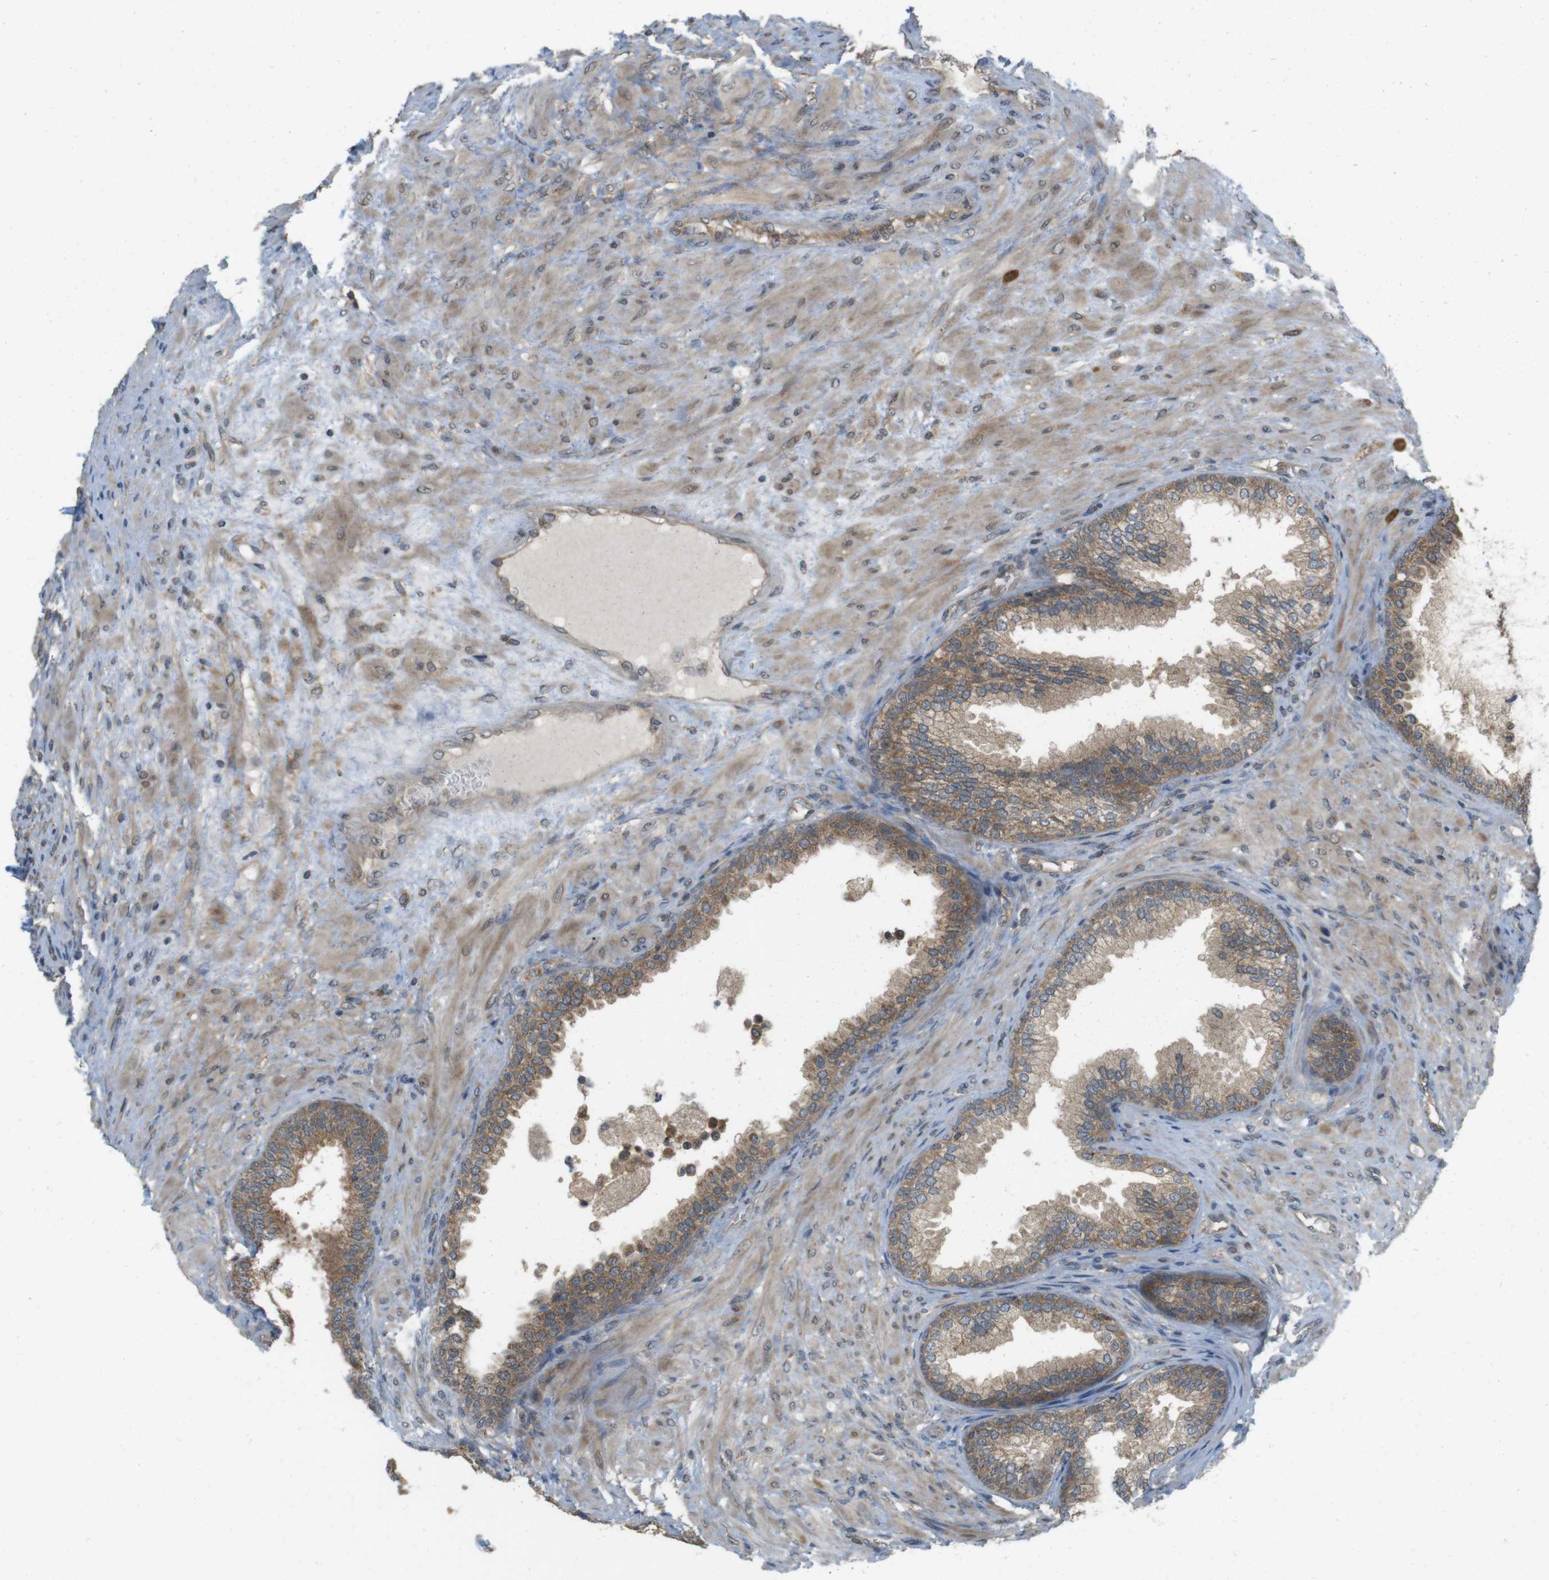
{"staining": {"intensity": "moderate", "quantity": ">75%", "location": "cytoplasmic/membranous"}, "tissue": "prostate", "cell_type": "Glandular cells", "image_type": "normal", "snomed": [{"axis": "morphology", "description": "Normal tissue, NOS"}, {"axis": "topography", "description": "Prostate"}], "caption": "Immunohistochemical staining of benign human prostate demonstrates moderate cytoplasmic/membranous protein expression in about >75% of glandular cells. (DAB IHC, brown staining for protein, blue staining for nuclei).", "gene": "RNF130", "patient": {"sex": "male", "age": 76}}